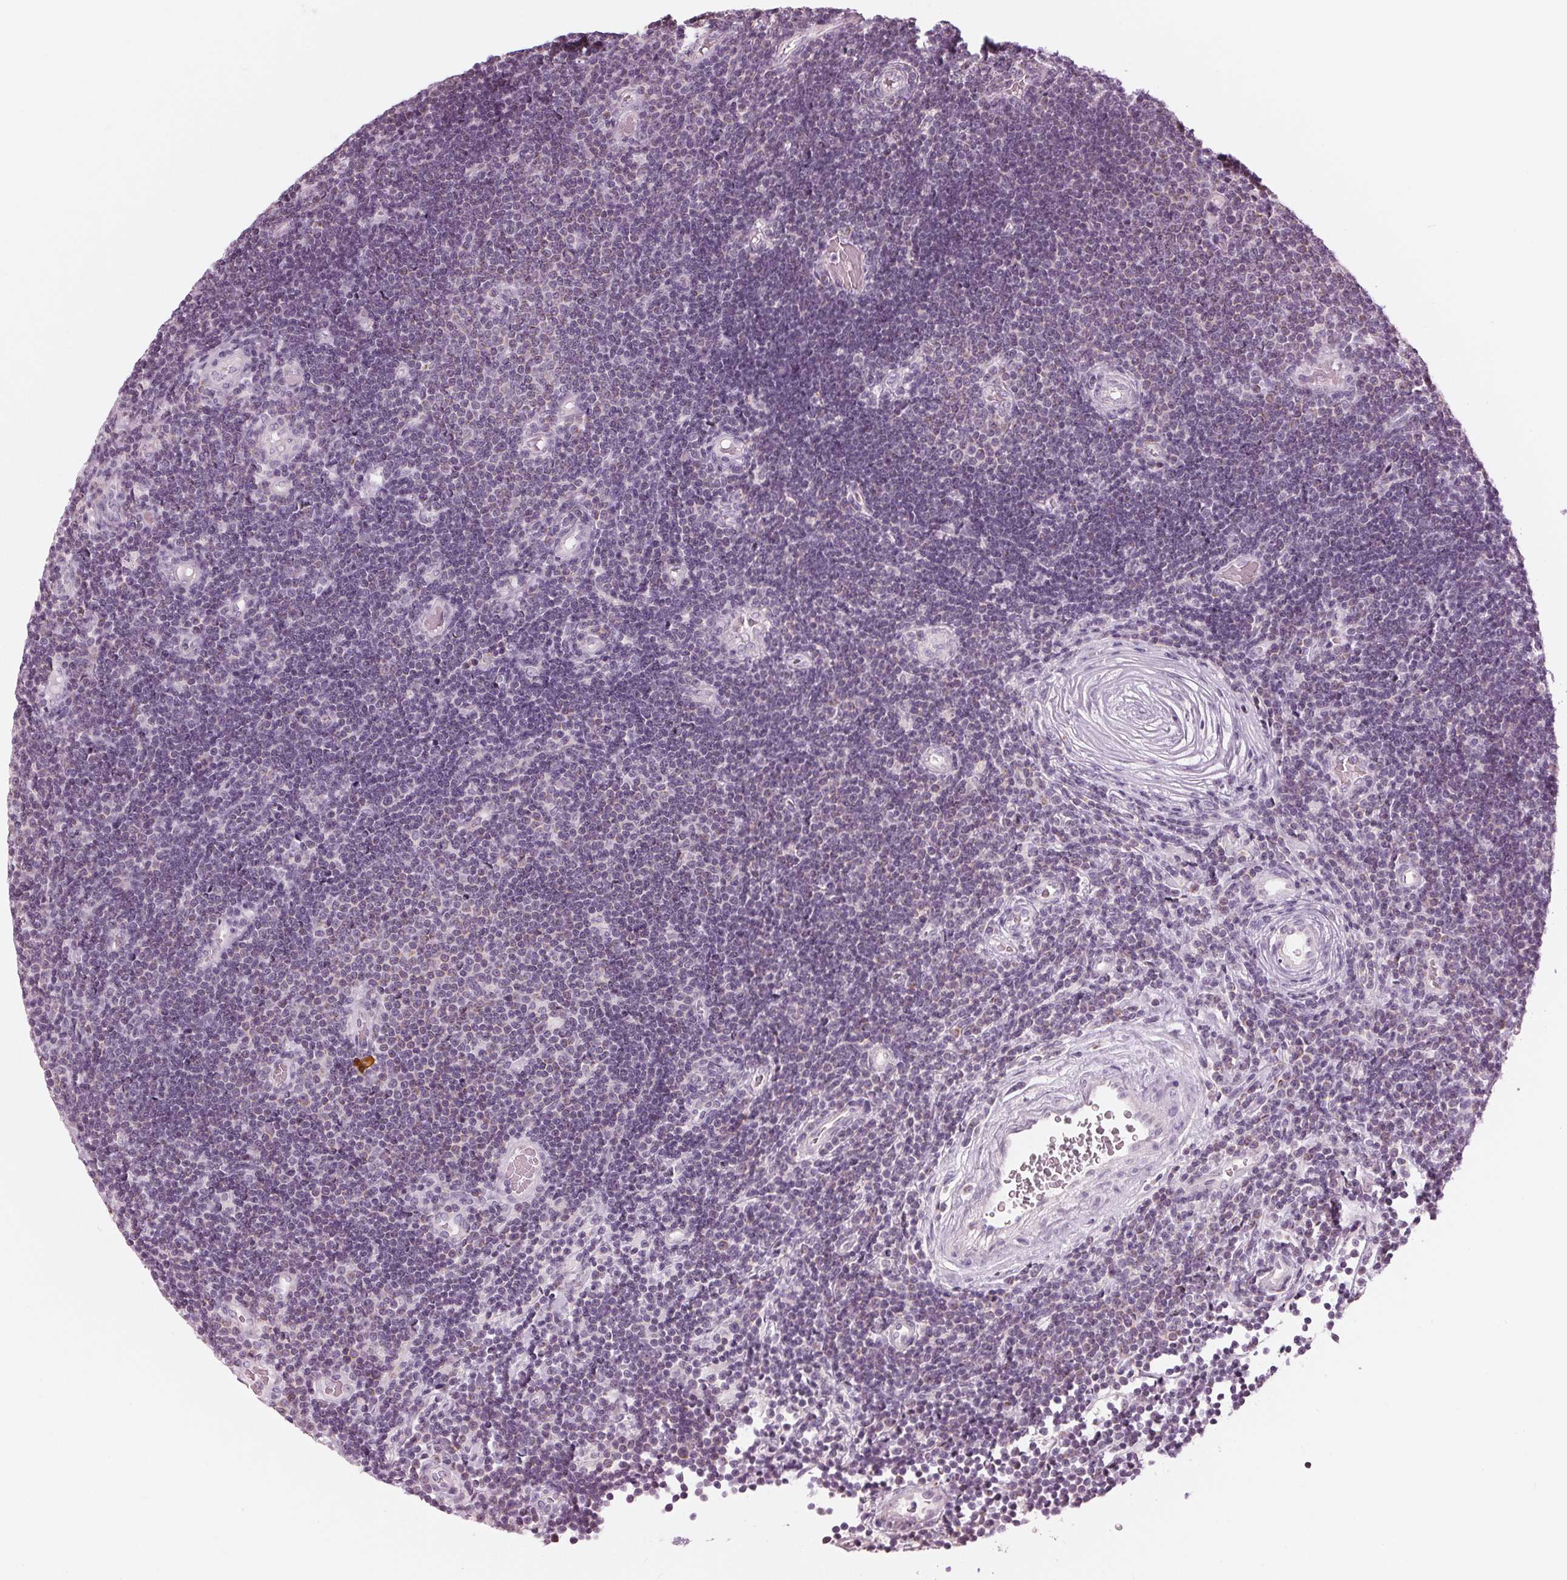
{"staining": {"intensity": "negative", "quantity": "none", "location": "none"}, "tissue": "lymphoma", "cell_type": "Tumor cells", "image_type": "cancer", "snomed": [{"axis": "morphology", "description": "Malignant lymphoma, non-Hodgkin's type, Low grade"}, {"axis": "topography", "description": "Brain"}], "caption": "Lymphoma was stained to show a protein in brown. There is no significant positivity in tumor cells. Nuclei are stained in blue.", "gene": "SAMD4A", "patient": {"sex": "female", "age": 66}}